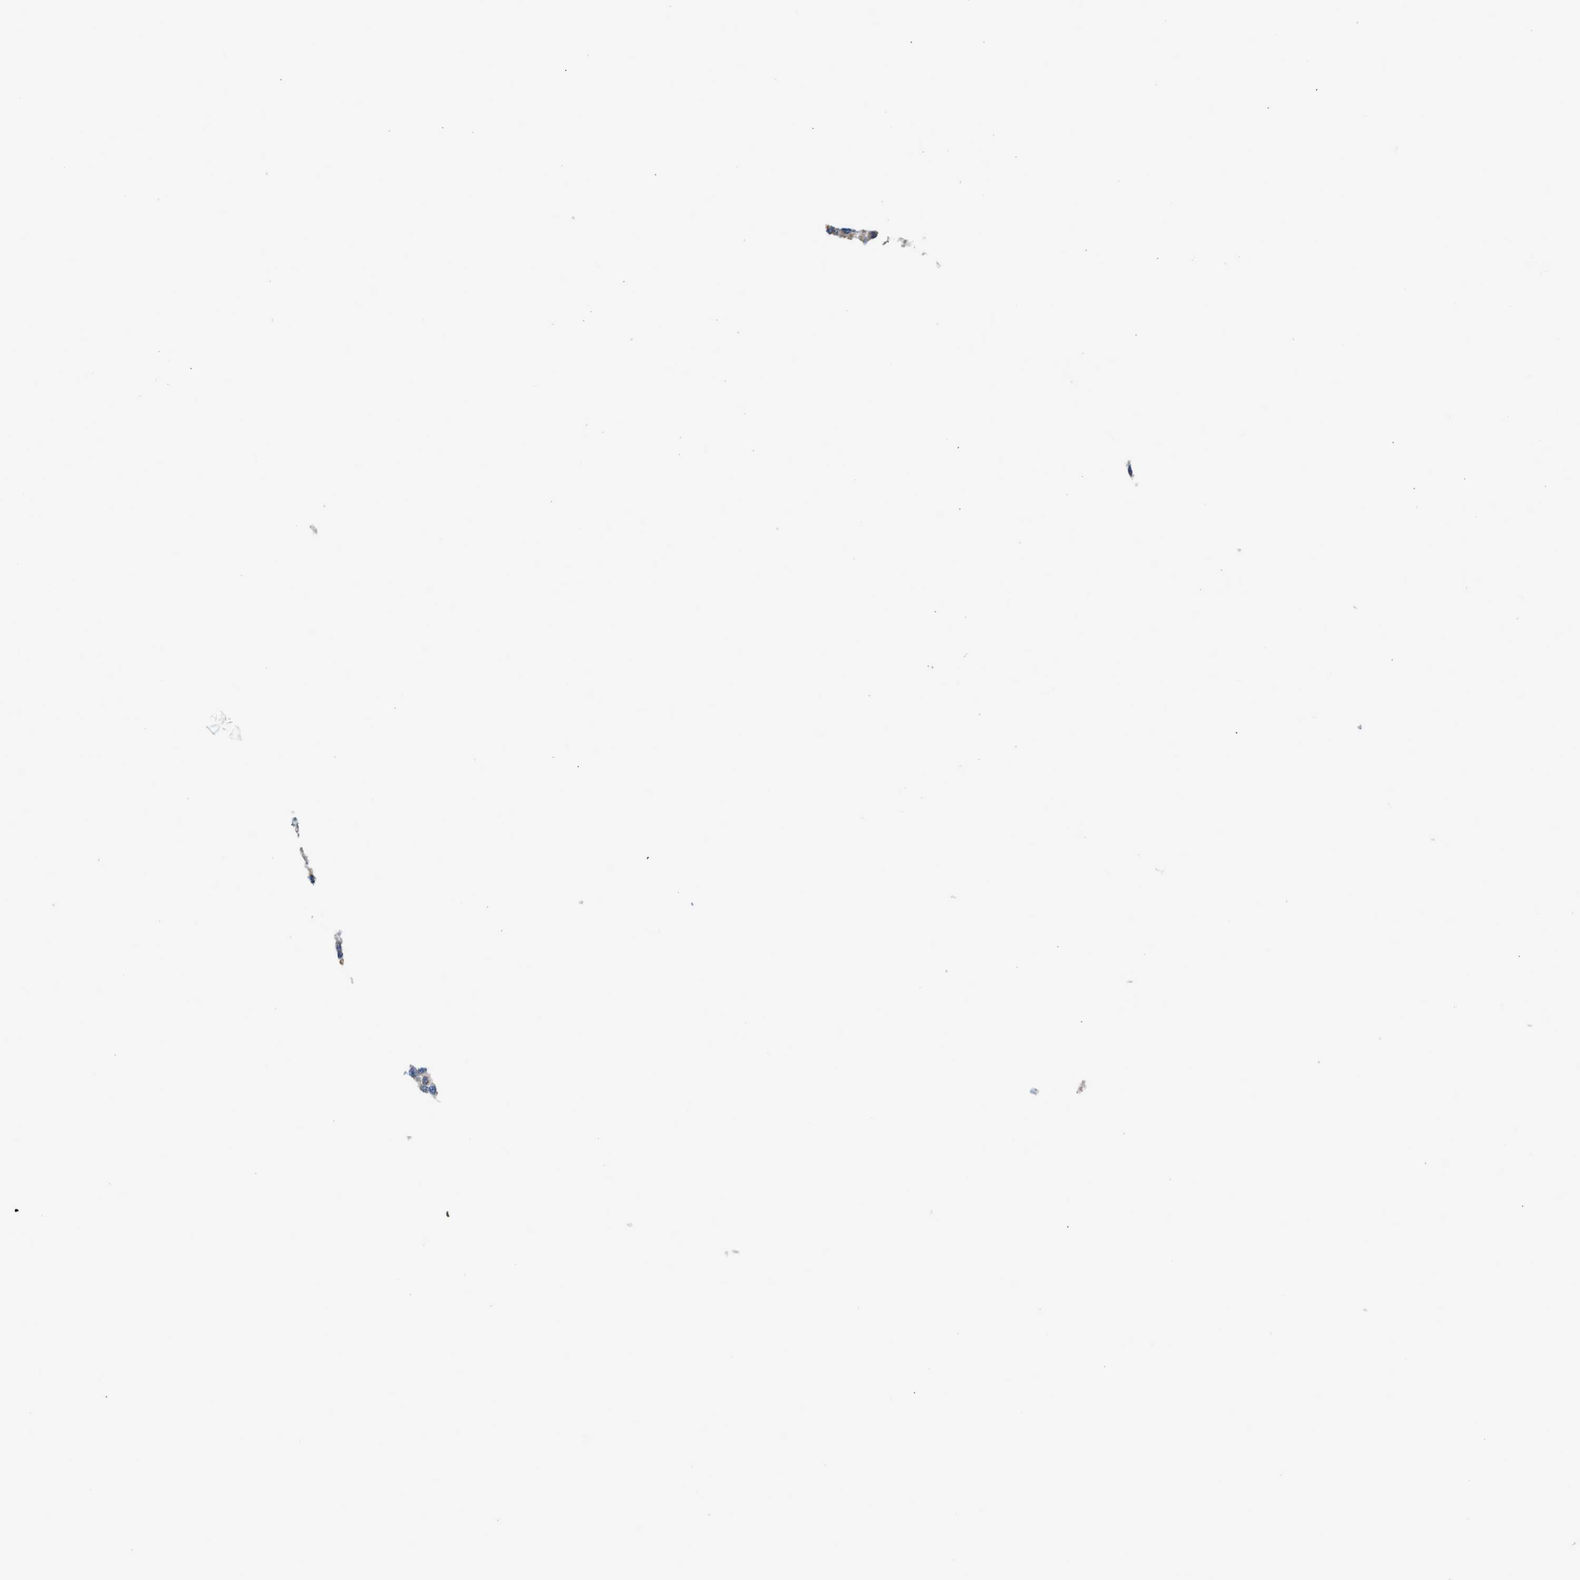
{"staining": {"intensity": "weak", "quantity": ">75%", "location": "cytoplasmic/membranous"}, "tissue": "melanoma", "cell_type": "Tumor cells", "image_type": "cancer", "snomed": [{"axis": "morphology", "description": "Malignant melanoma, Metastatic site"}, {"axis": "topography", "description": "Lymph node"}], "caption": "Melanoma stained with a protein marker reveals weak staining in tumor cells.", "gene": "GOT2", "patient": {"sex": "male", "age": 61}}